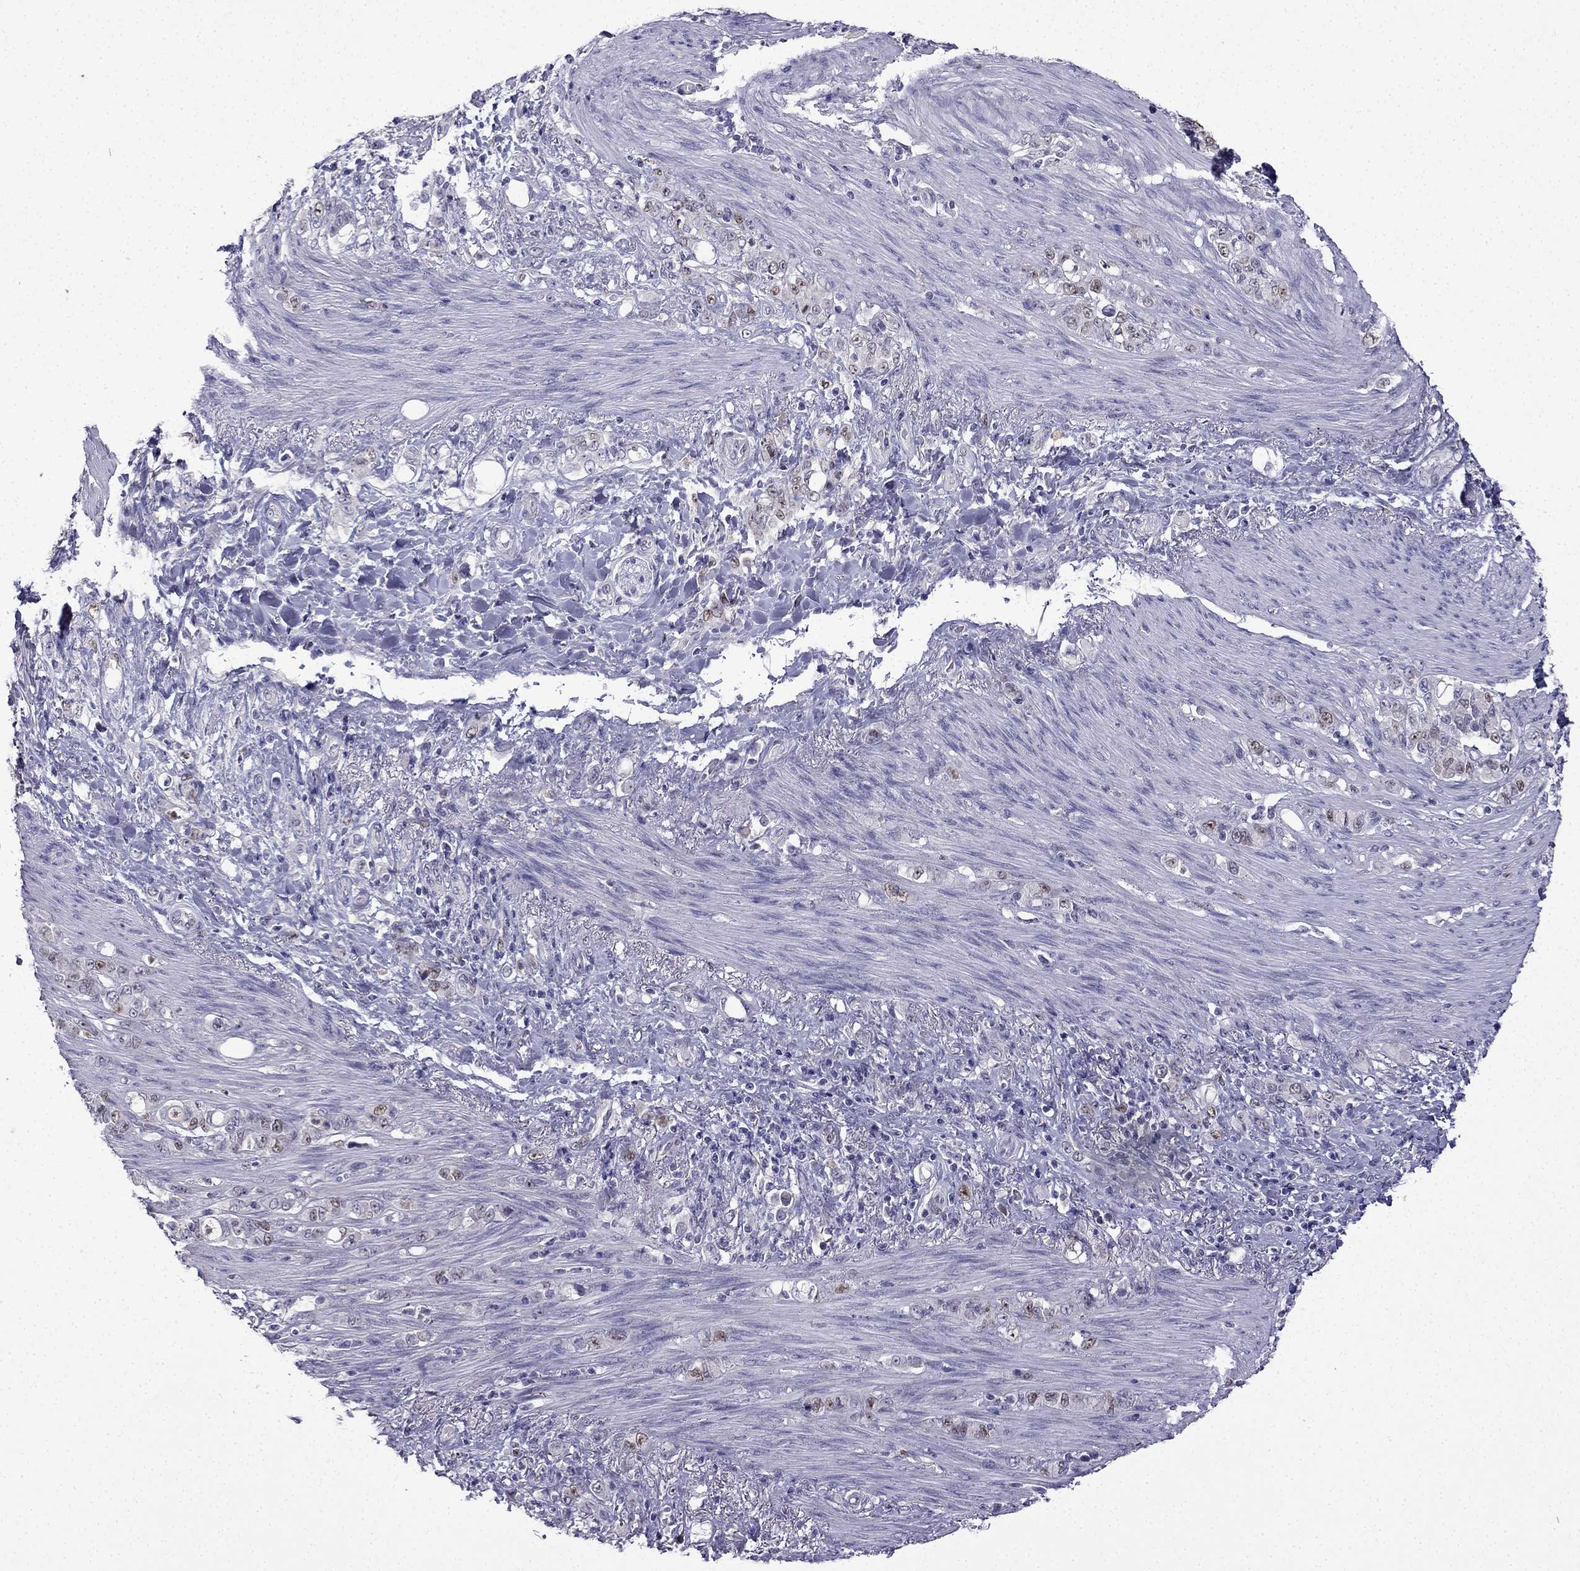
{"staining": {"intensity": "weak", "quantity": "<25%", "location": "nuclear"}, "tissue": "stomach cancer", "cell_type": "Tumor cells", "image_type": "cancer", "snomed": [{"axis": "morphology", "description": "Adenocarcinoma, NOS"}, {"axis": "topography", "description": "Stomach"}], "caption": "The micrograph demonstrates no significant staining in tumor cells of stomach cancer.", "gene": "UHRF1", "patient": {"sex": "female", "age": 79}}